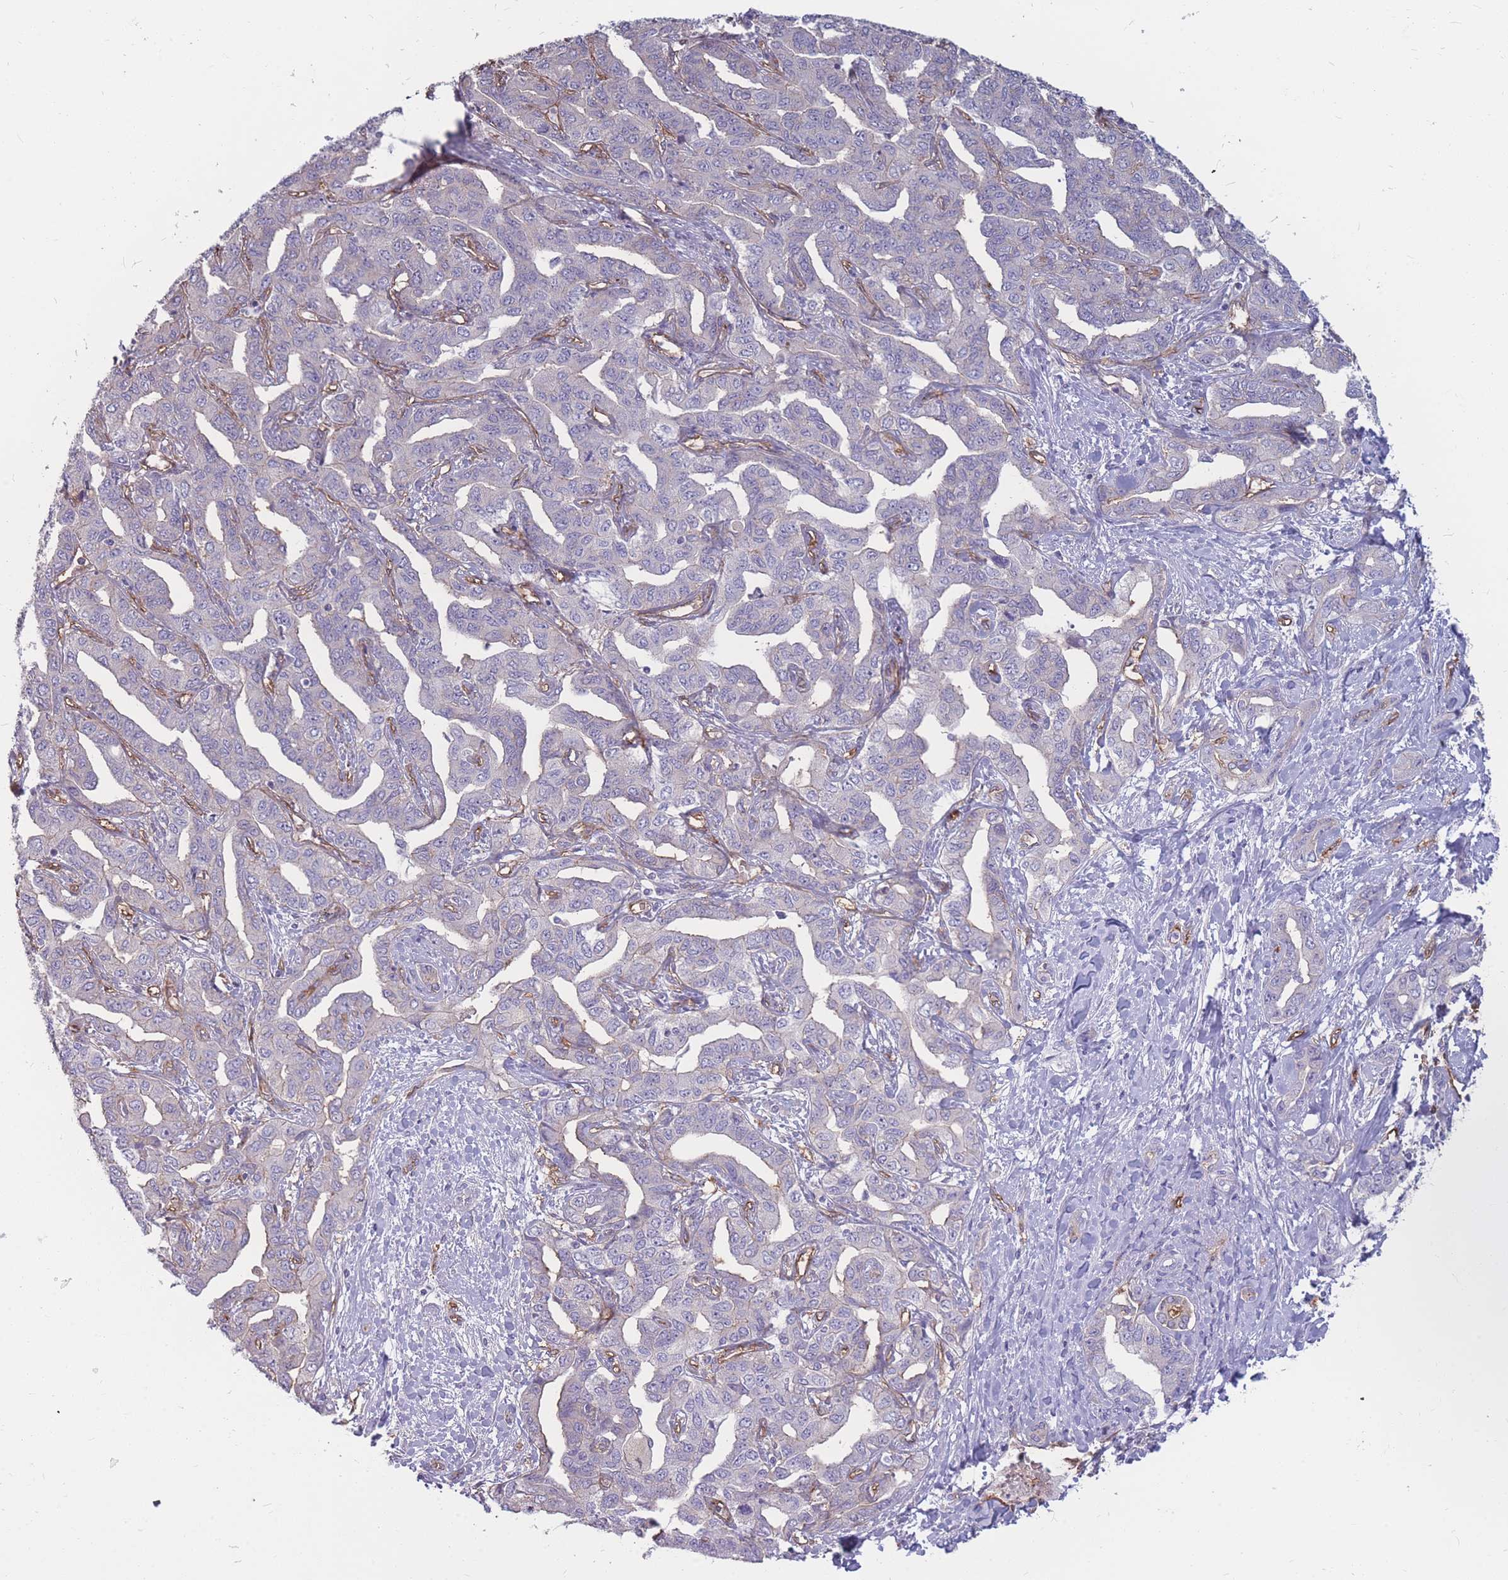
{"staining": {"intensity": "negative", "quantity": "none", "location": "none"}, "tissue": "liver cancer", "cell_type": "Tumor cells", "image_type": "cancer", "snomed": [{"axis": "morphology", "description": "Cholangiocarcinoma"}, {"axis": "topography", "description": "Liver"}], "caption": "Human liver cholangiocarcinoma stained for a protein using IHC shows no positivity in tumor cells.", "gene": "GNA11", "patient": {"sex": "male", "age": 59}}